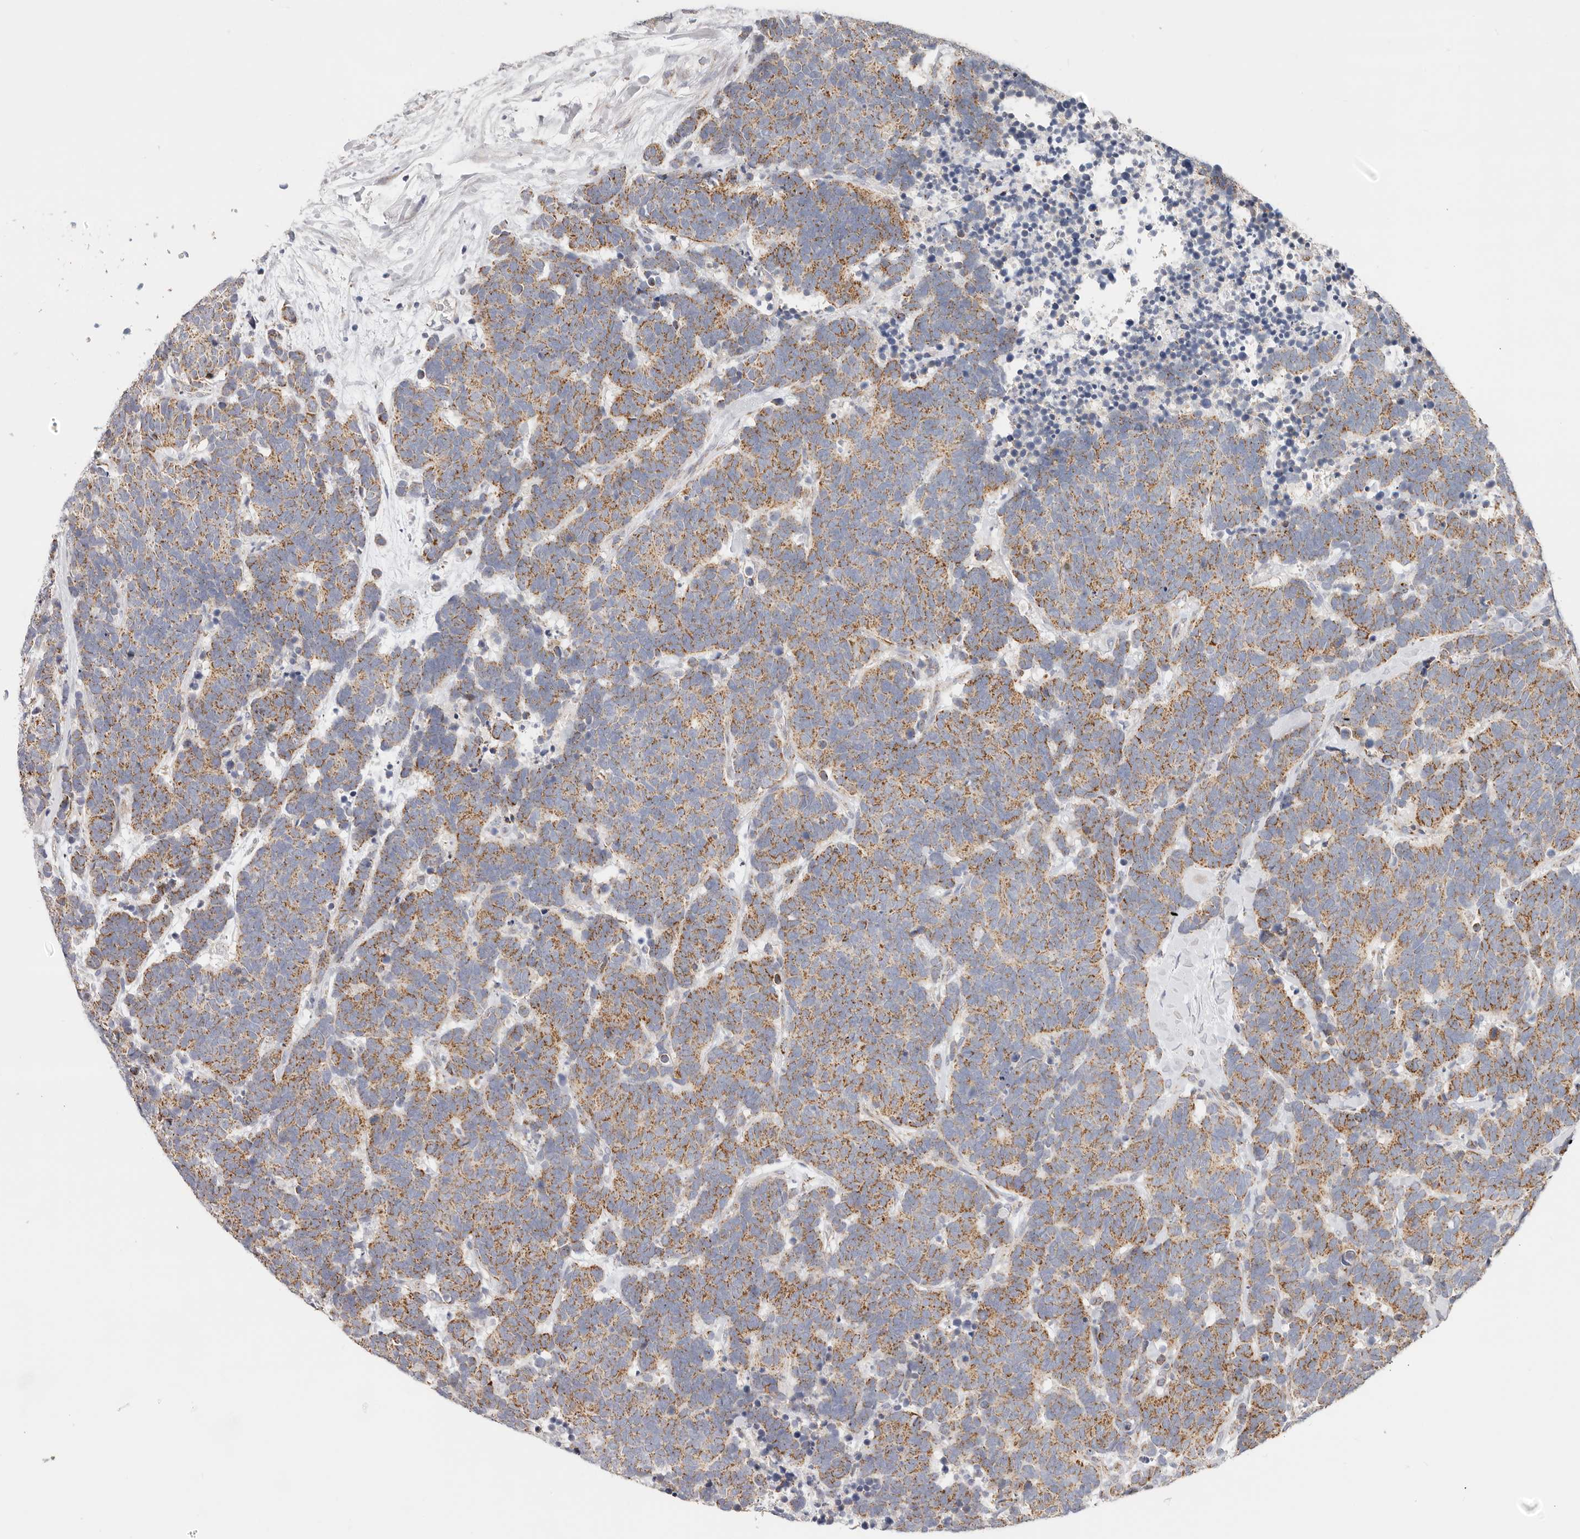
{"staining": {"intensity": "moderate", "quantity": "25%-75%", "location": "cytoplasmic/membranous"}, "tissue": "carcinoid", "cell_type": "Tumor cells", "image_type": "cancer", "snomed": [{"axis": "morphology", "description": "Carcinoma, NOS"}, {"axis": "morphology", "description": "Carcinoid, malignant, NOS"}, {"axis": "topography", "description": "Urinary bladder"}], "caption": "About 25%-75% of tumor cells in carcinoid reveal moderate cytoplasmic/membranous protein positivity as visualized by brown immunohistochemical staining.", "gene": "AFDN", "patient": {"sex": "male", "age": 57}}